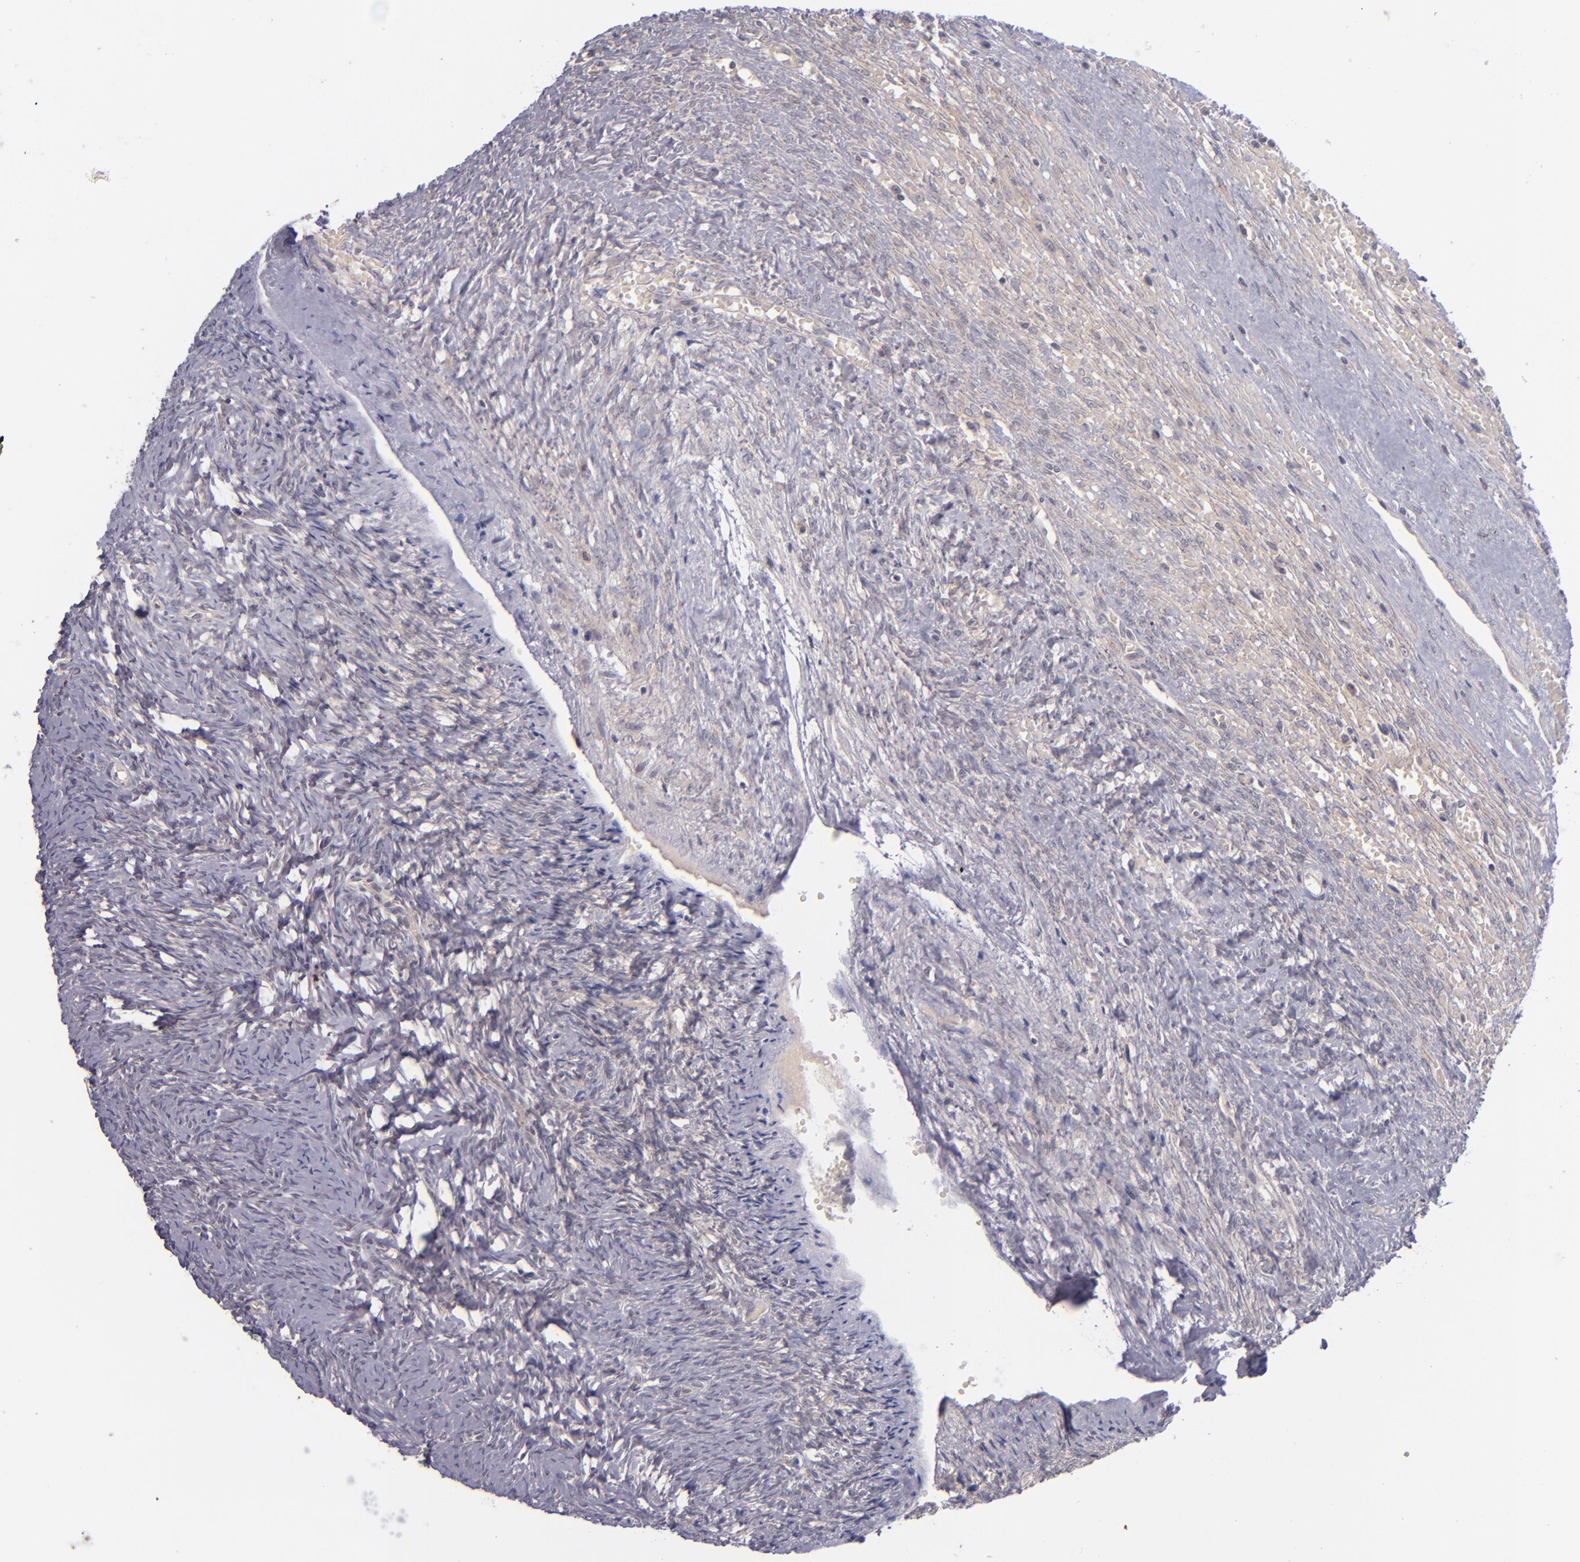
{"staining": {"intensity": "negative", "quantity": "none", "location": "none"}, "tissue": "ovary", "cell_type": "Follicle cells", "image_type": "normal", "snomed": [{"axis": "morphology", "description": "Normal tissue, NOS"}, {"axis": "topography", "description": "Ovary"}], "caption": "This is an immunohistochemistry photomicrograph of normal ovary. There is no expression in follicle cells.", "gene": "TSC2", "patient": {"sex": "female", "age": 56}}